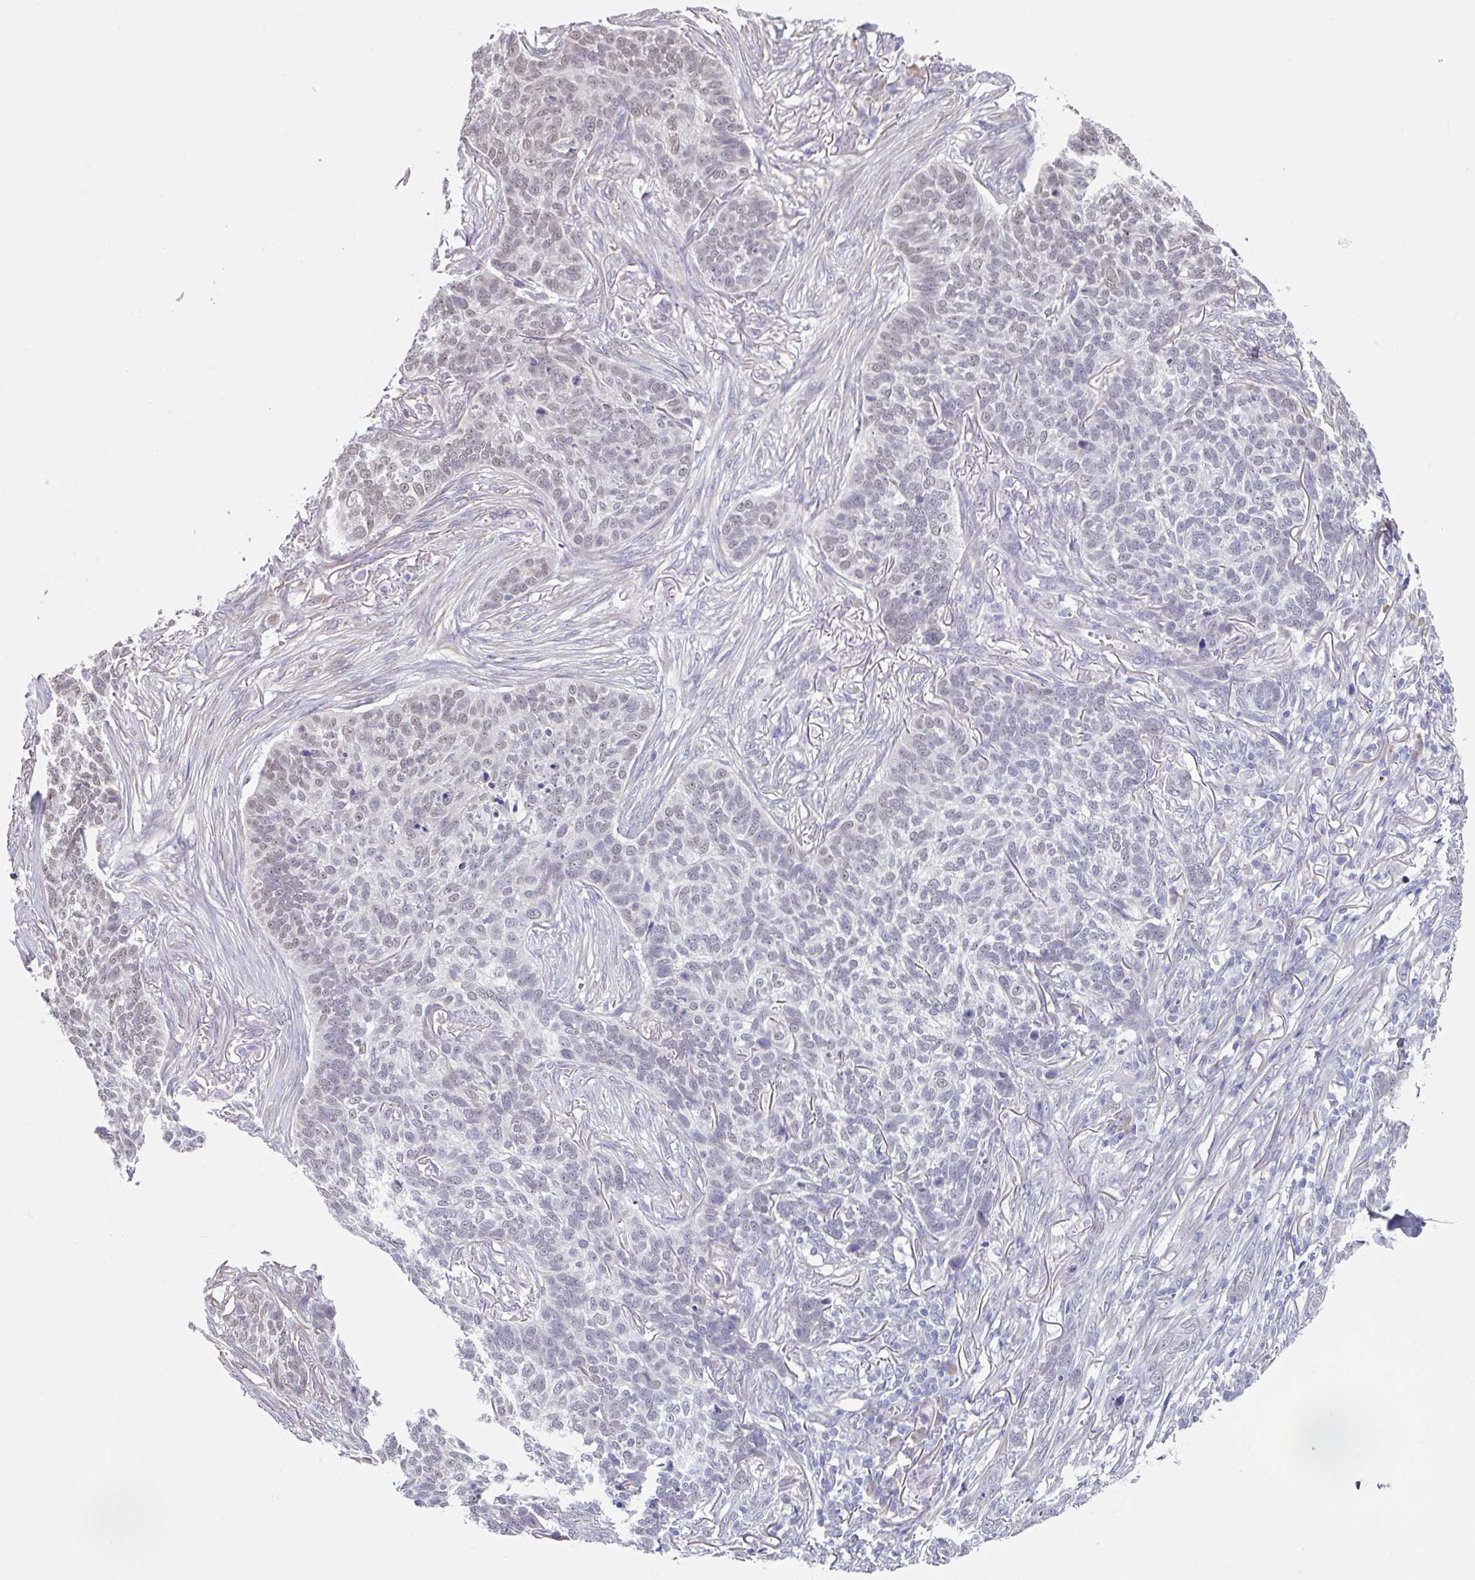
{"staining": {"intensity": "weak", "quantity": "<25%", "location": "nuclear"}, "tissue": "skin cancer", "cell_type": "Tumor cells", "image_type": "cancer", "snomed": [{"axis": "morphology", "description": "Basal cell carcinoma"}, {"axis": "topography", "description": "Skin"}], "caption": "This is an immunohistochemistry (IHC) image of human skin cancer. There is no positivity in tumor cells.", "gene": "TMED5", "patient": {"sex": "male", "age": 85}}